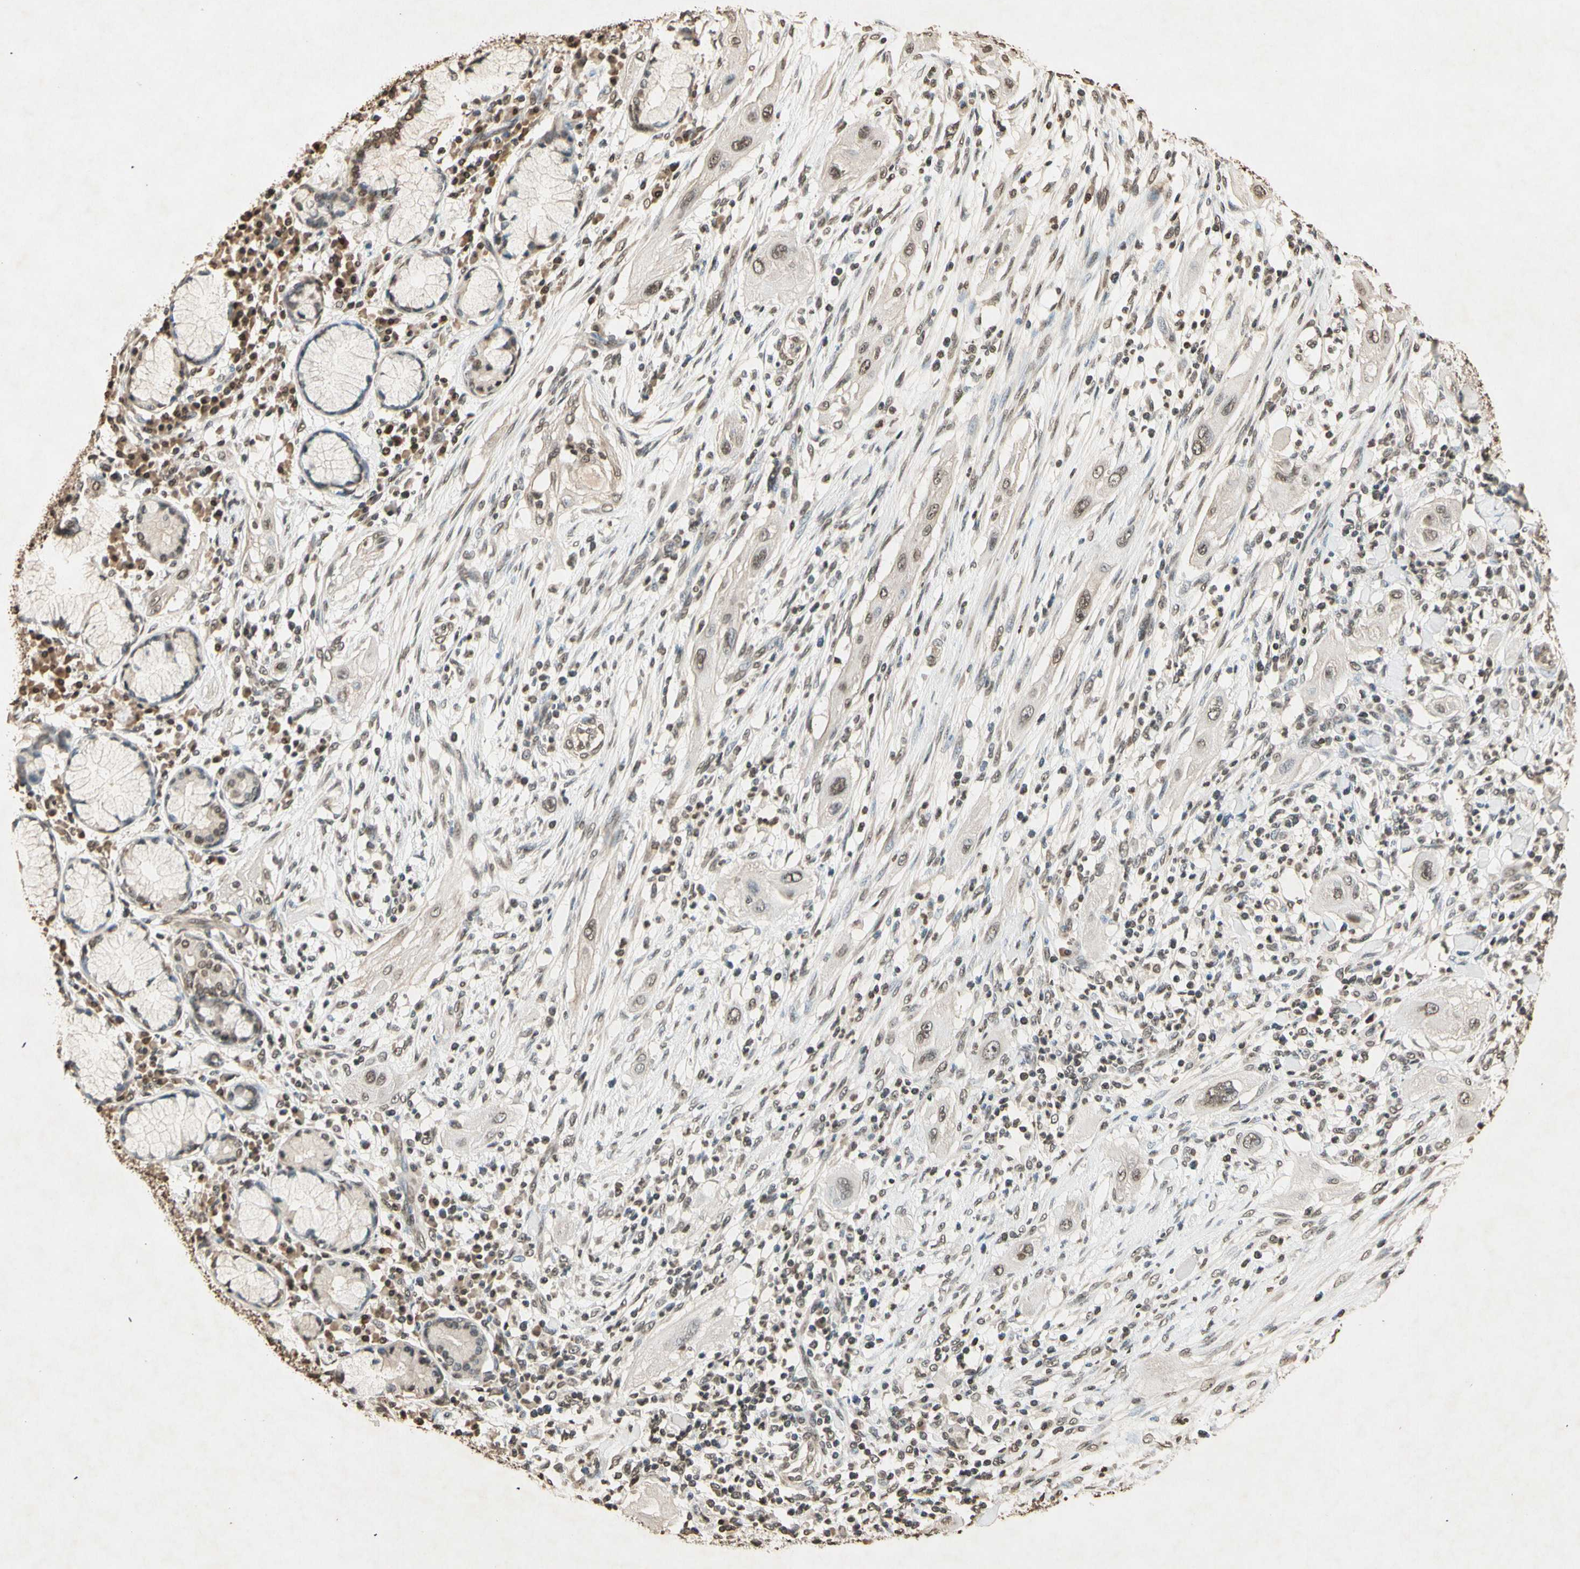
{"staining": {"intensity": "weak", "quantity": "25%-75%", "location": "none"}, "tissue": "lung cancer", "cell_type": "Tumor cells", "image_type": "cancer", "snomed": [{"axis": "morphology", "description": "Squamous cell carcinoma, NOS"}, {"axis": "topography", "description": "Lung"}], "caption": "High-power microscopy captured an immunohistochemistry image of lung squamous cell carcinoma, revealing weak None expression in about 25%-75% of tumor cells. Immunohistochemistry (ihc) stains the protein in brown and the nuclei are stained blue.", "gene": "TOP1", "patient": {"sex": "female", "age": 47}}